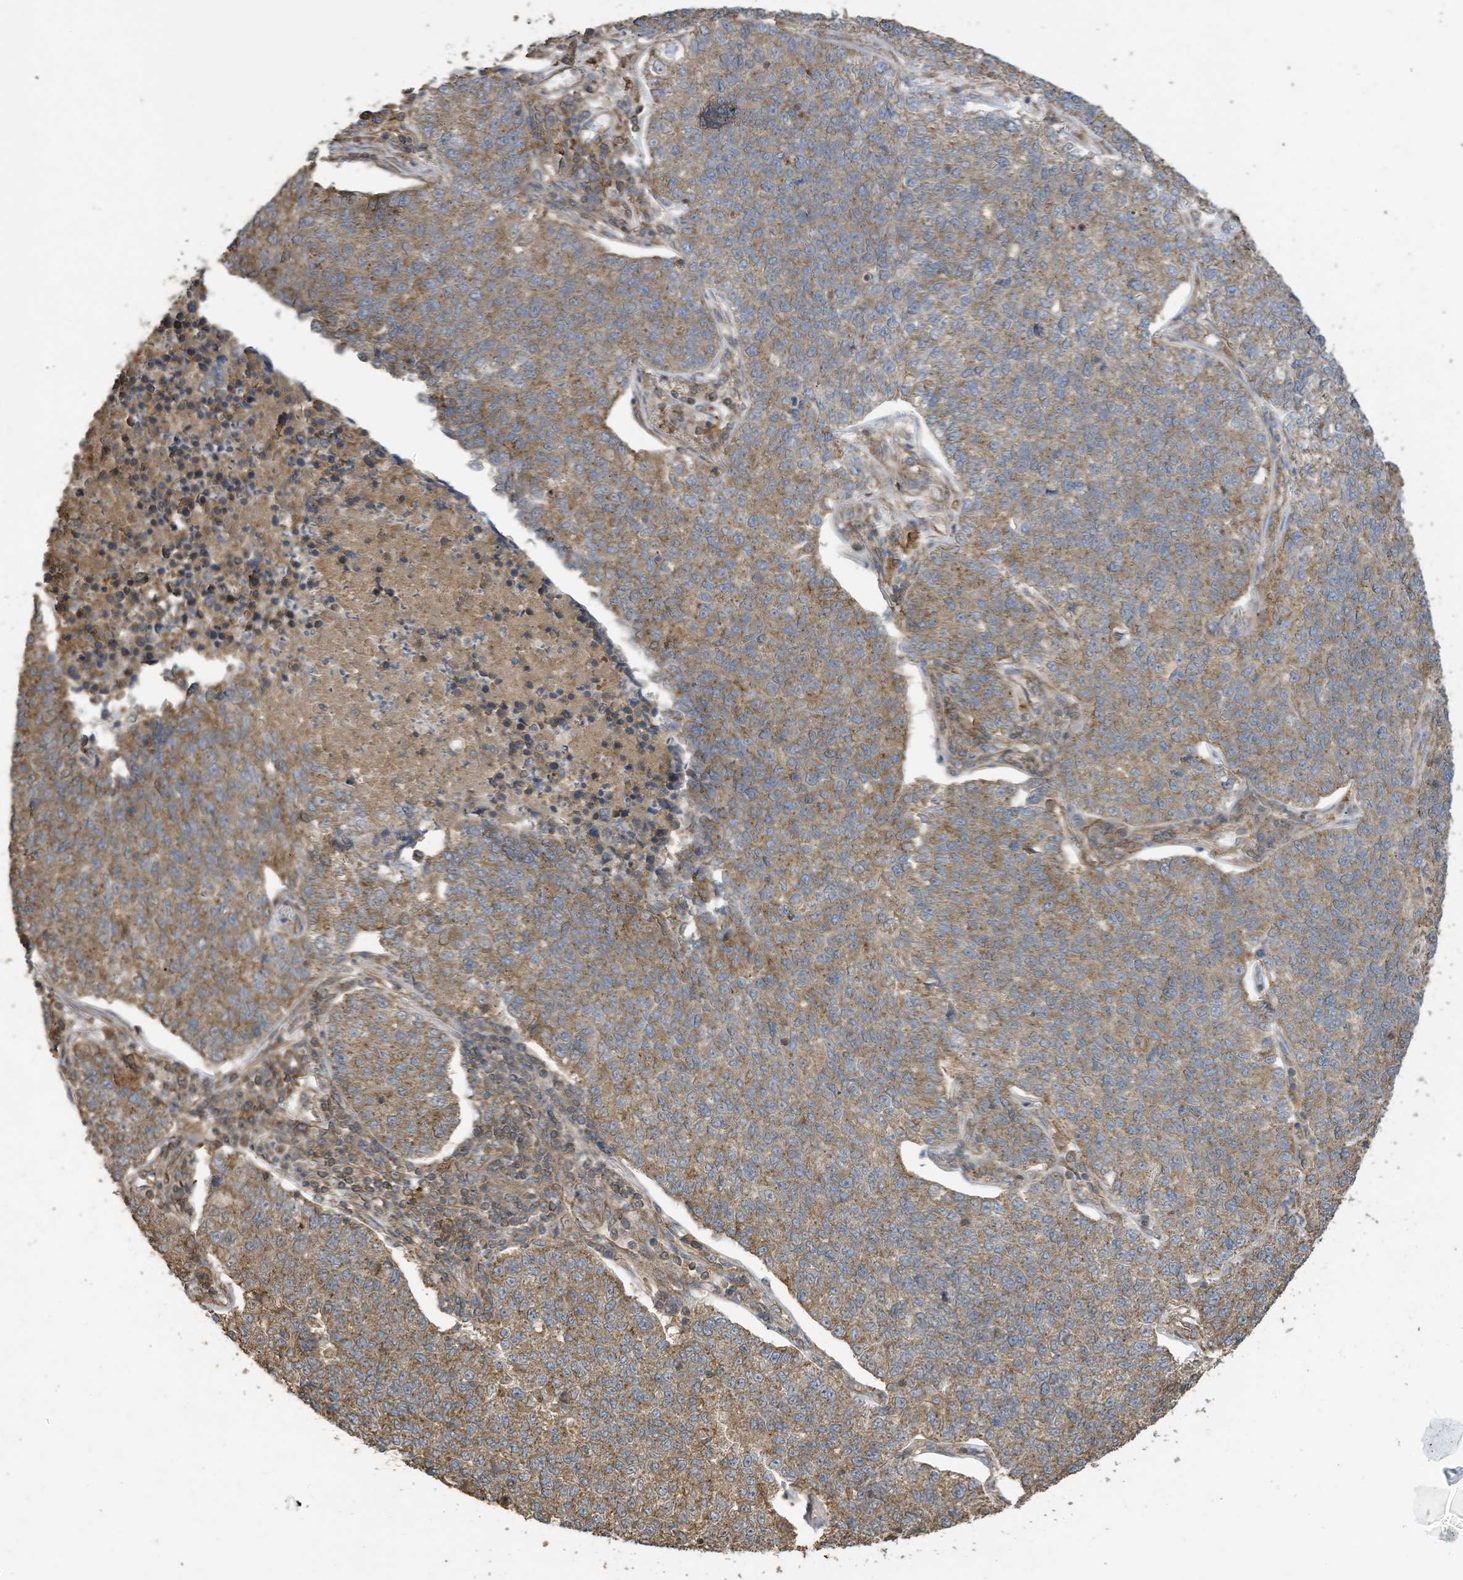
{"staining": {"intensity": "moderate", "quantity": ">75%", "location": "cytoplasmic/membranous"}, "tissue": "lung cancer", "cell_type": "Tumor cells", "image_type": "cancer", "snomed": [{"axis": "morphology", "description": "Adenocarcinoma, NOS"}, {"axis": "topography", "description": "Lung"}], "caption": "This is an image of IHC staining of lung cancer (adenocarcinoma), which shows moderate positivity in the cytoplasmic/membranous of tumor cells.", "gene": "COX10", "patient": {"sex": "male", "age": 49}}